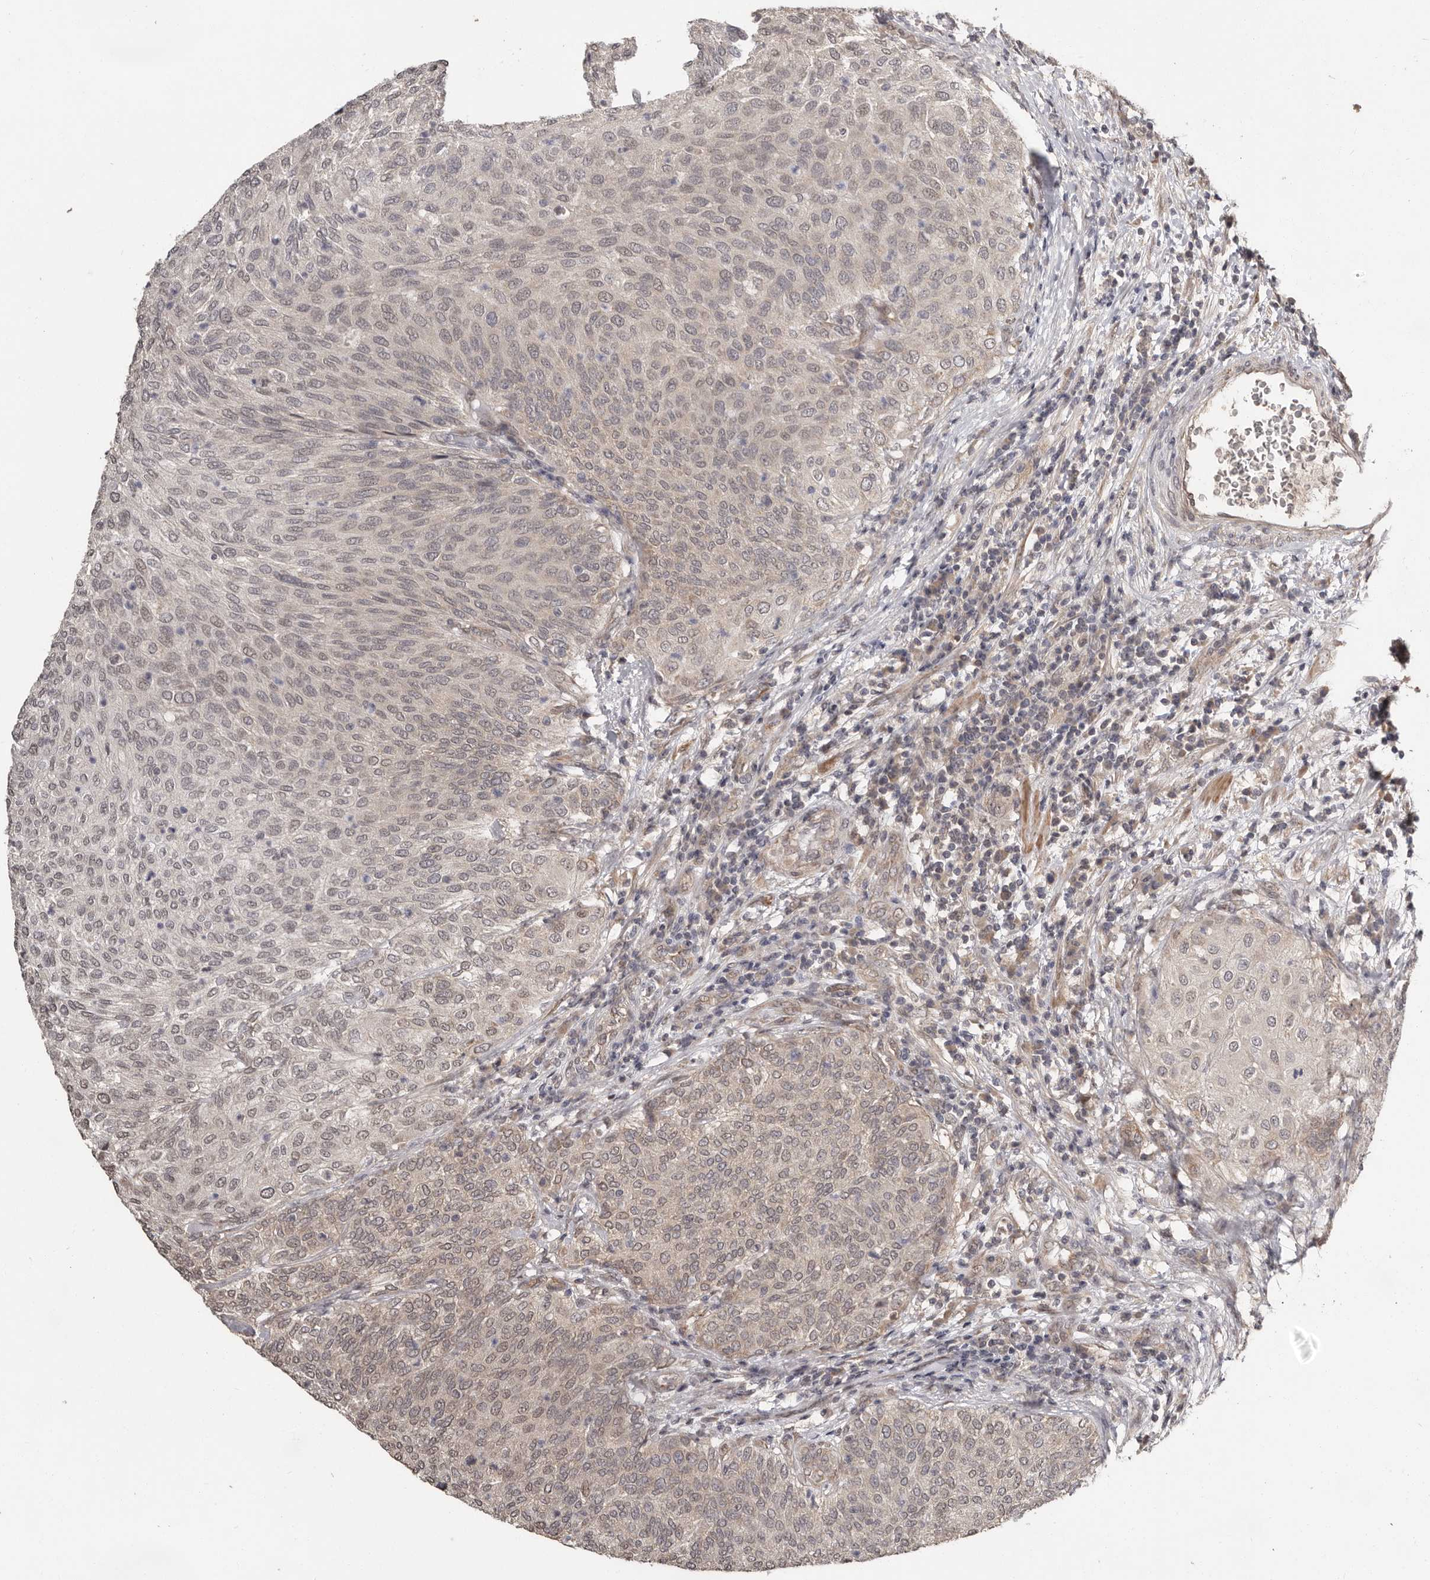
{"staining": {"intensity": "weak", "quantity": "25%-75%", "location": "nuclear"}, "tissue": "urothelial cancer", "cell_type": "Tumor cells", "image_type": "cancer", "snomed": [{"axis": "morphology", "description": "Urothelial carcinoma, Low grade"}, {"axis": "topography", "description": "Urinary bladder"}], "caption": "DAB immunohistochemical staining of urothelial cancer displays weak nuclear protein positivity in approximately 25%-75% of tumor cells.", "gene": "ZFP14", "patient": {"sex": "female", "age": 79}}